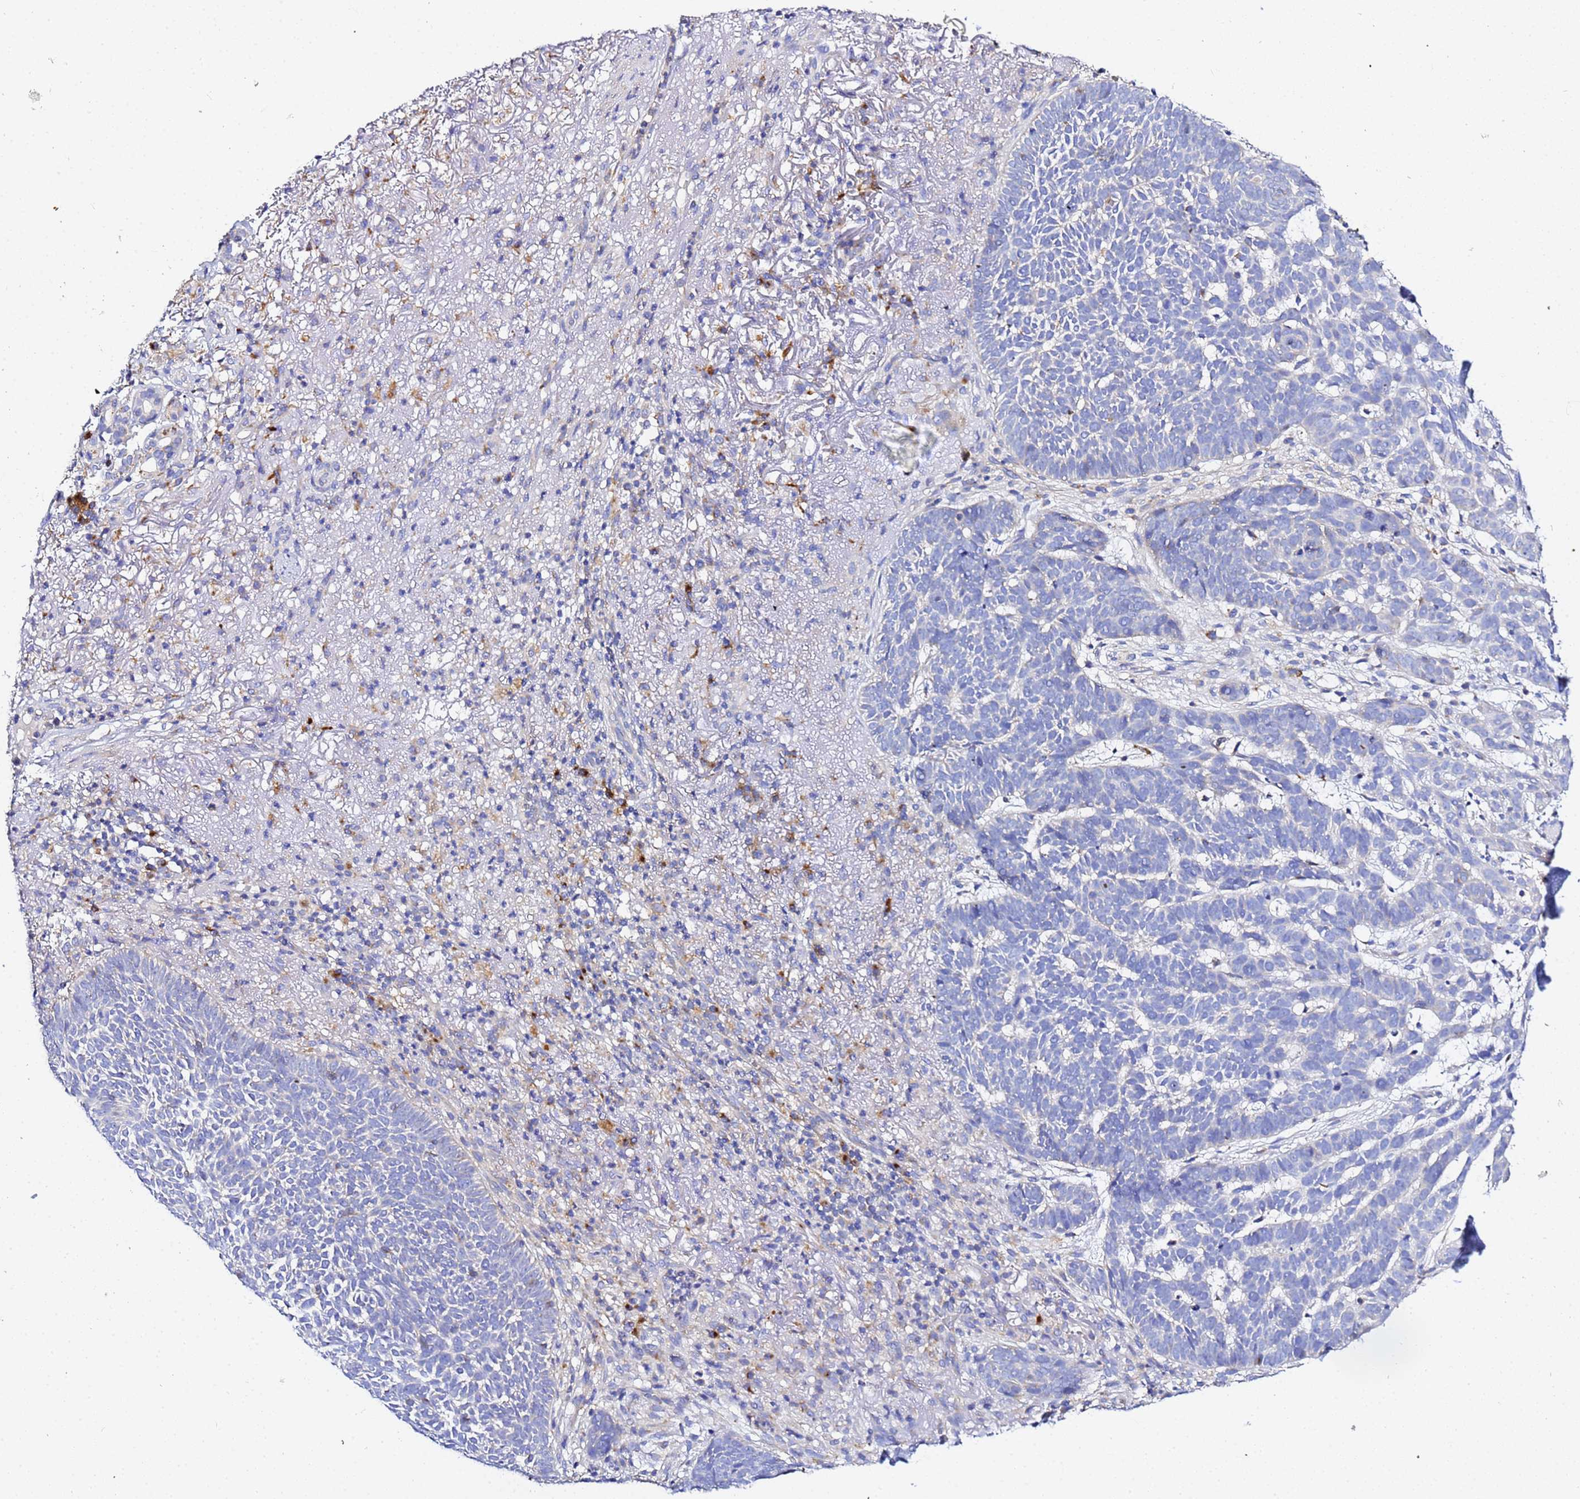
{"staining": {"intensity": "negative", "quantity": "none", "location": "none"}, "tissue": "skin cancer", "cell_type": "Tumor cells", "image_type": "cancer", "snomed": [{"axis": "morphology", "description": "Basal cell carcinoma"}, {"axis": "topography", "description": "Skin"}], "caption": "This is a image of immunohistochemistry (IHC) staining of basal cell carcinoma (skin), which shows no positivity in tumor cells.", "gene": "VTI1B", "patient": {"sex": "female", "age": 78}}